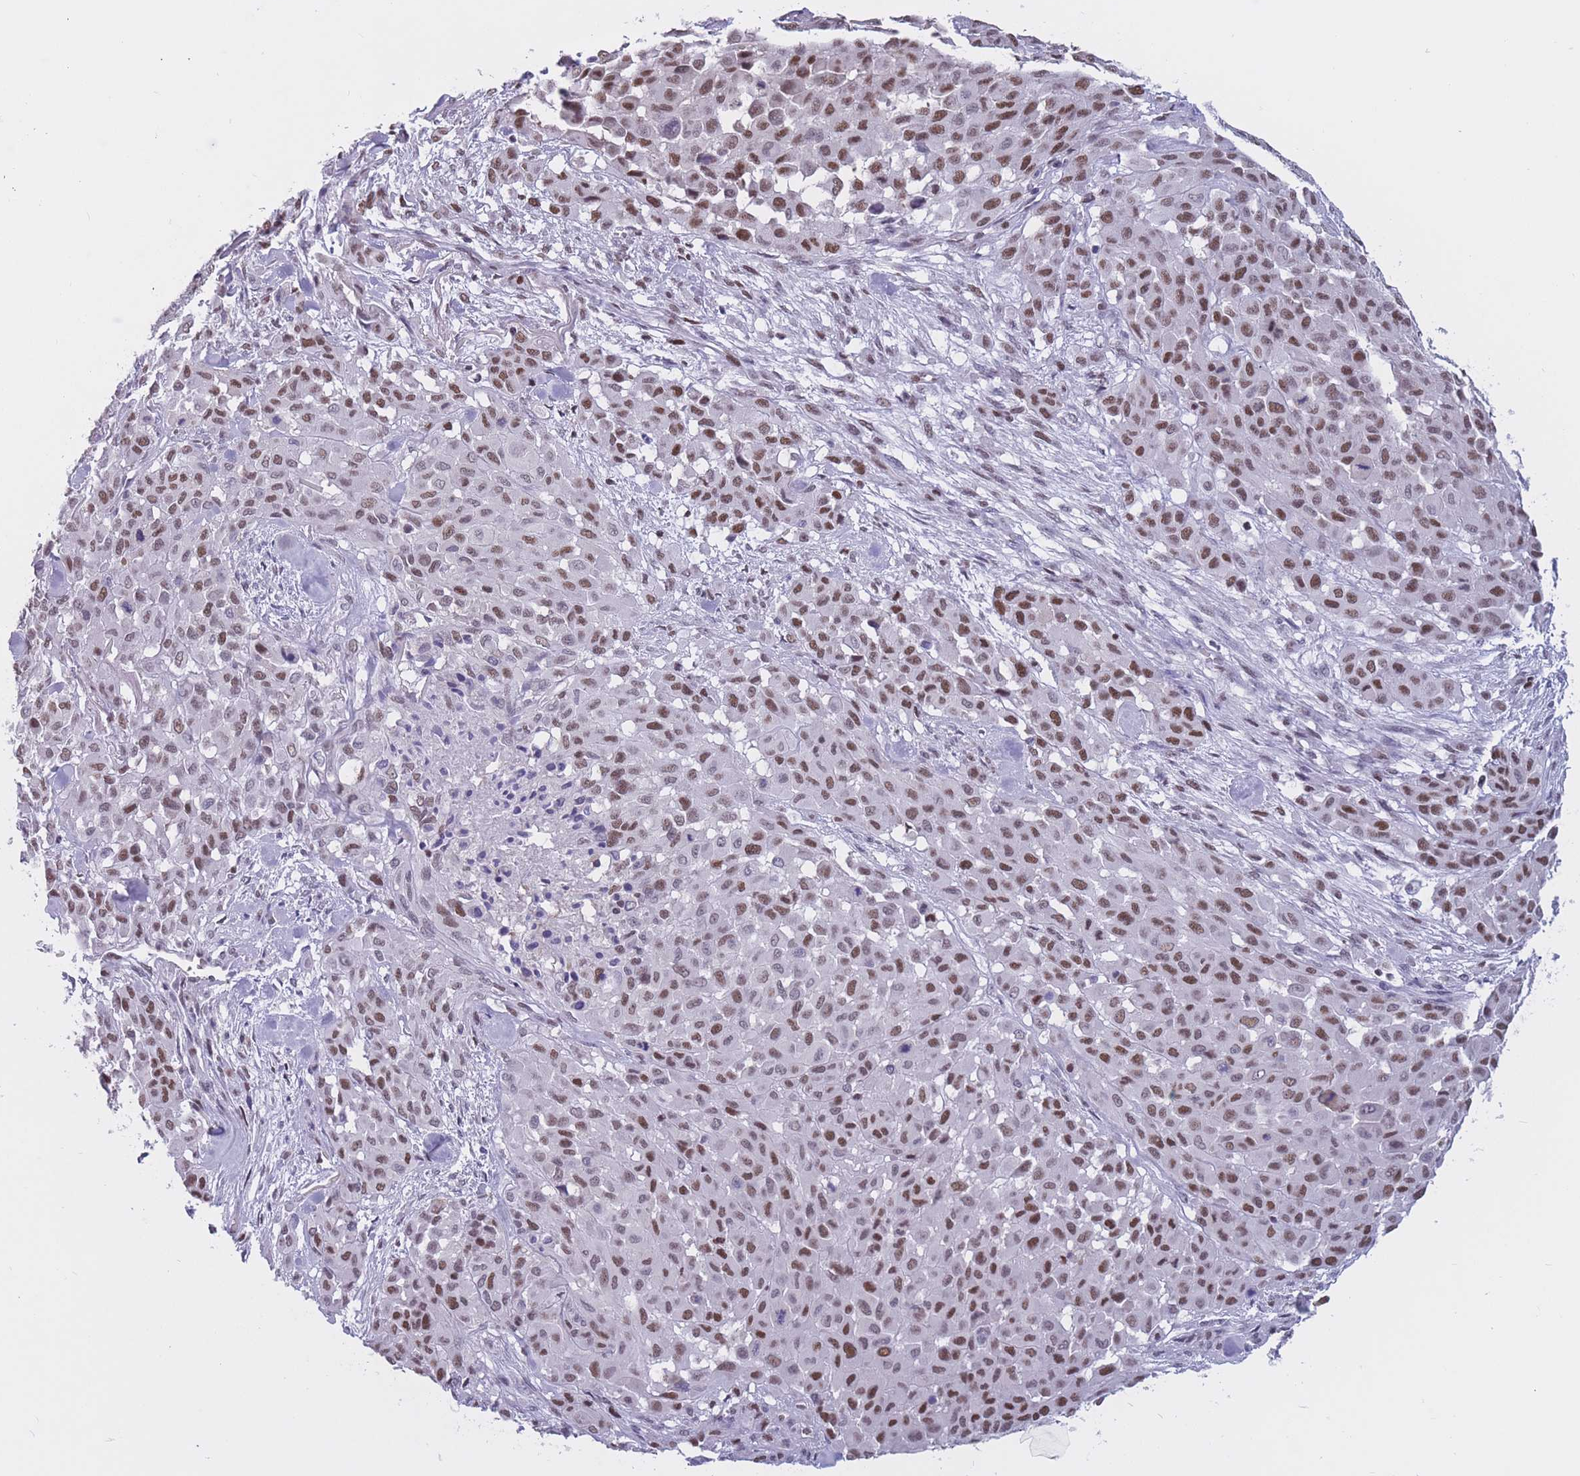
{"staining": {"intensity": "strong", "quantity": ">75%", "location": "nuclear"}, "tissue": "melanoma", "cell_type": "Tumor cells", "image_type": "cancer", "snomed": [{"axis": "morphology", "description": "Malignant melanoma, Metastatic site"}, {"axis": "topography", "description": "Skin"}], "caption": "There is high levels of strong nuclear positivity in tumor cells of melanoma, as demonstrated by immunohistochemical staining (brown color).", "gene": "NASP", "patient": {"sex": "female", "age": 81}}